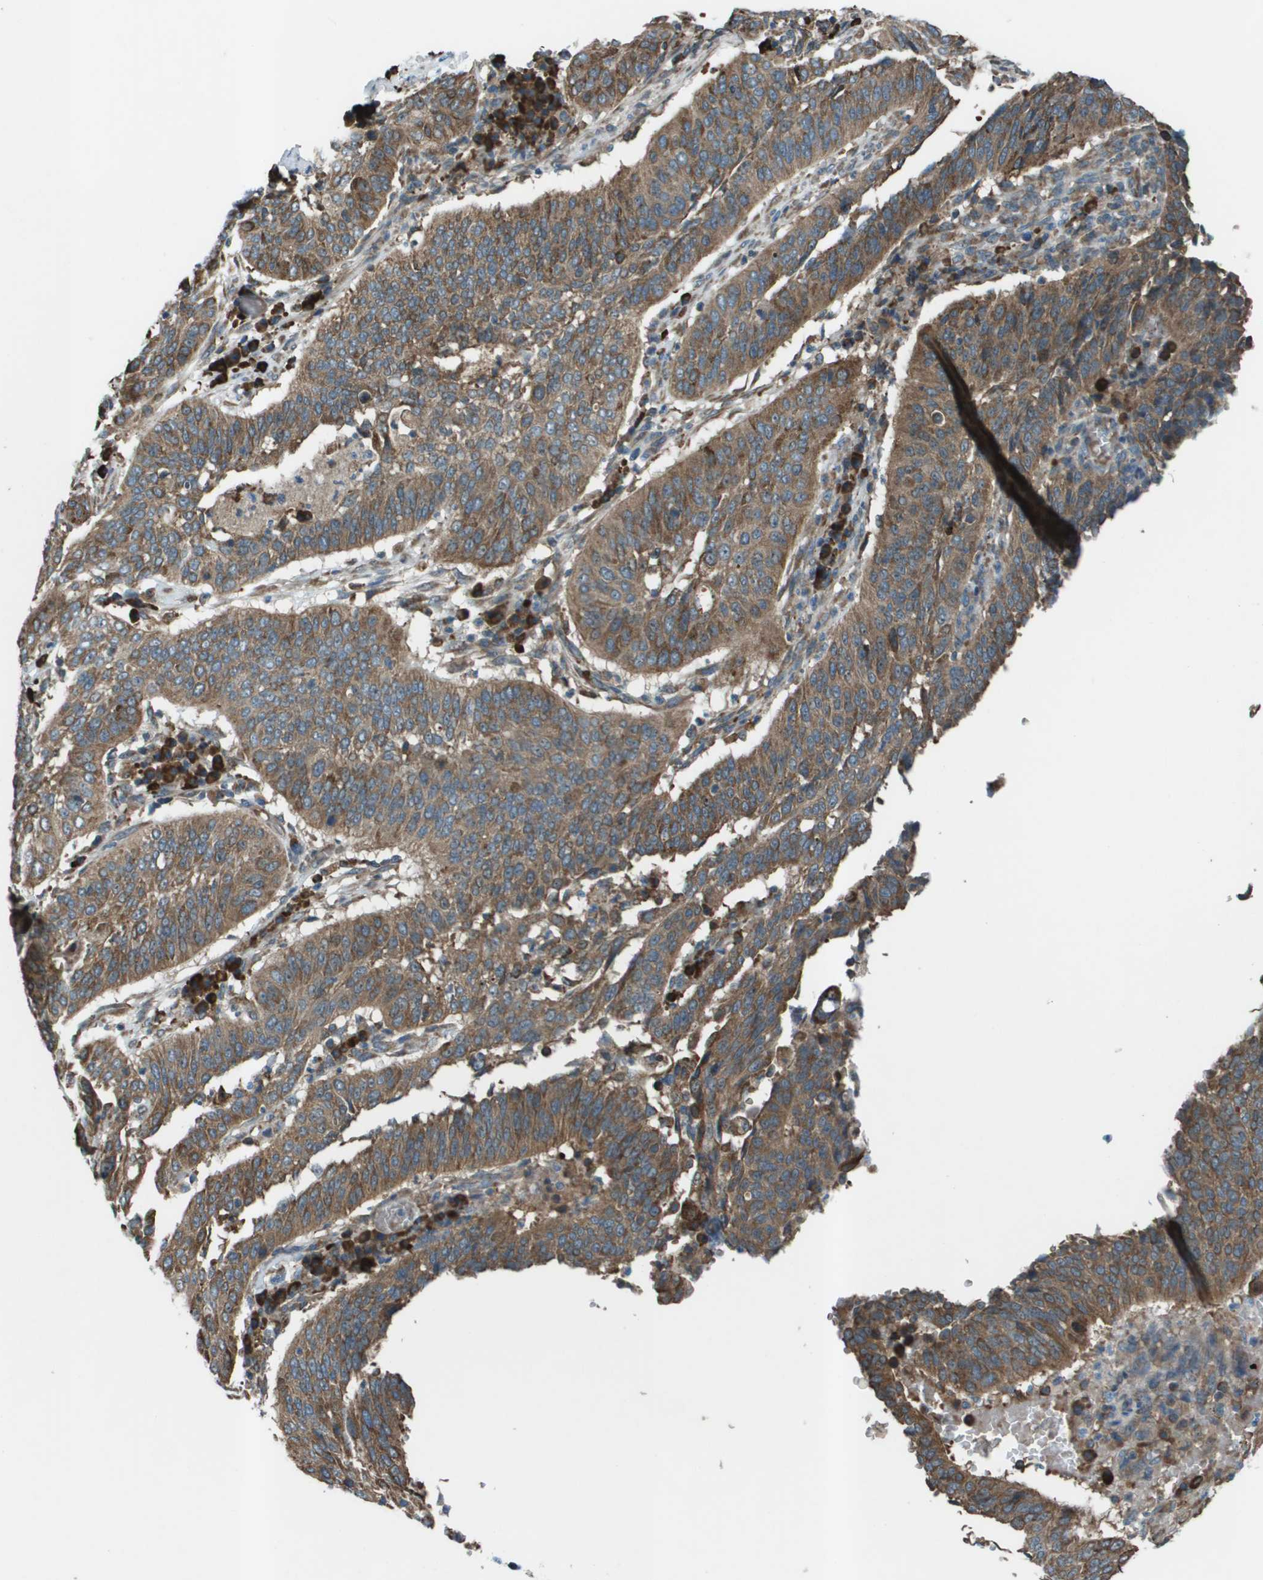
{"staining": {"intensity": "moderate", "quantity": ">75%", "location": "cytoplasmic/membranous"}, "tissue": "cervical cancer", "cell_type": "Tumor cells", "image_type": "cancer", "snomed": [{"axis": "morphology", "description": "Normal tissue, NOS"}, {"axis": "morphology", "description": "Squamous cell carcinoma, NOS"}, {"axis": "topography", "description": "Cervix"}], "caption": "A brown stain labels moderate cytoplasmic/membranous positivity of a protein in cervical squamous cell carcinoma tumor cells.", "gene": "UTS2", "patient": {"sex": "female", "age": 39}}